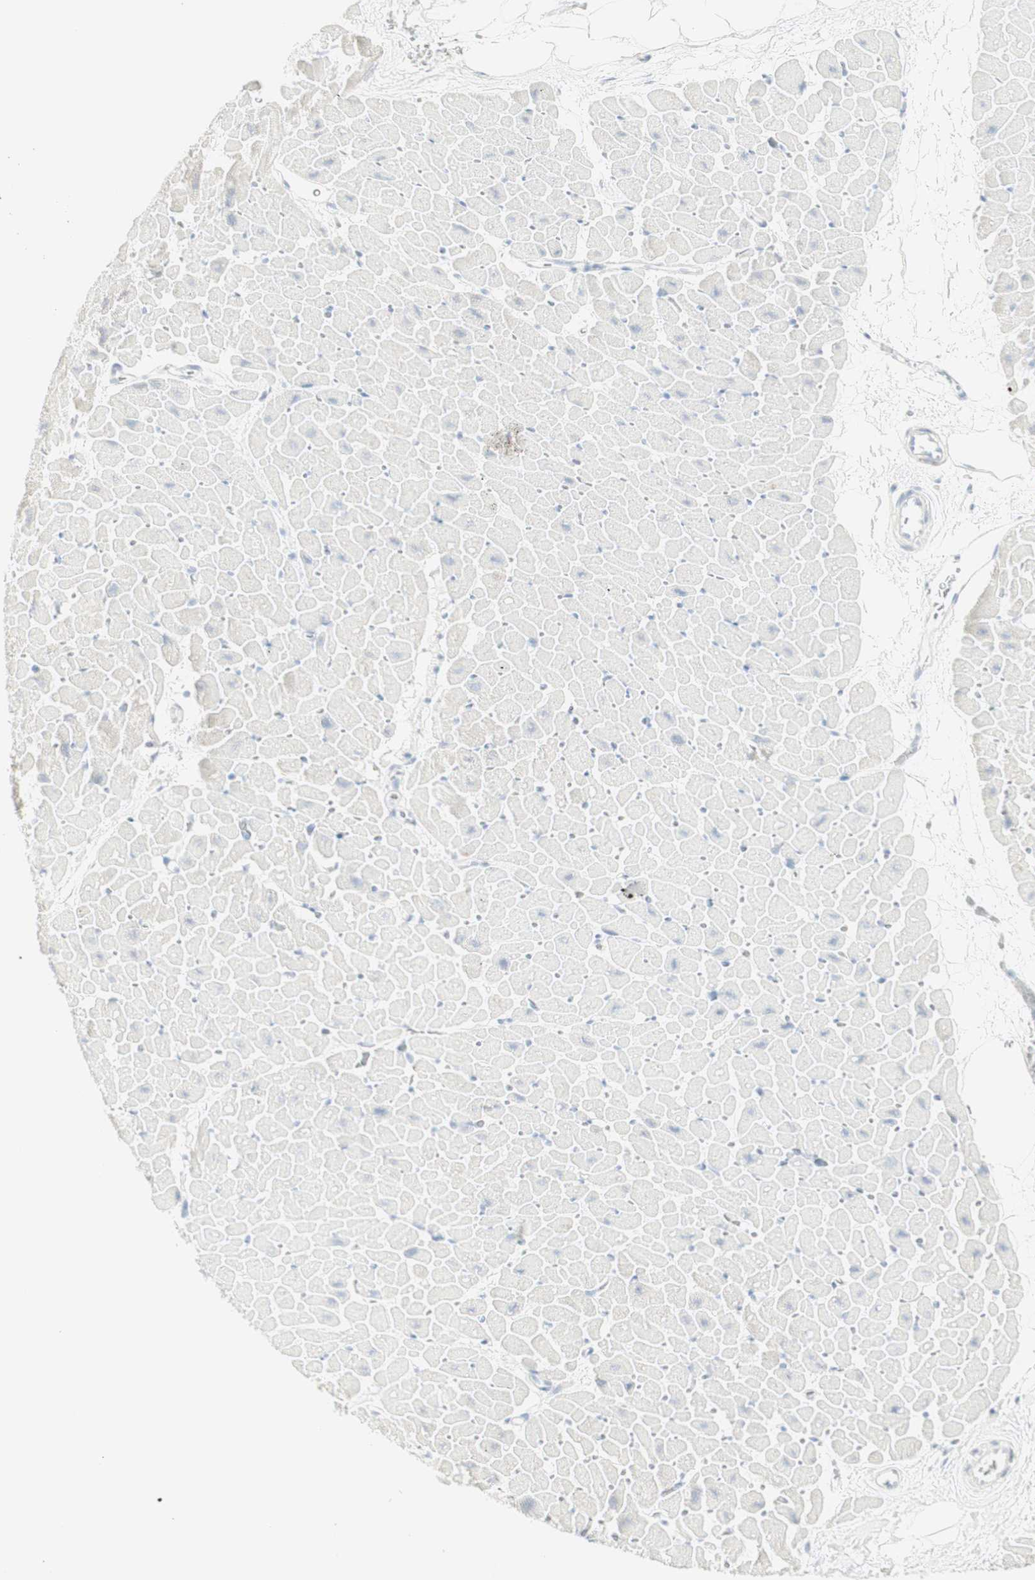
{"staining": {"intensity": "negative", "quantity": "none", "location": "none"}, "tissue": "heart muscle", "cell_type": "Cardiomyocytes", "image_type": "normal", "snomed": [{"axis": "morphology", "description": "Normal tissue, NOS"}, {"axis": "topography", "description": "Heart"}], "caption": "The histopathology image displays no significant positivity in cardiomyocytes of heart muscle.", "gene": "MDK", "patient": {"sex": "male", "age": 45}}